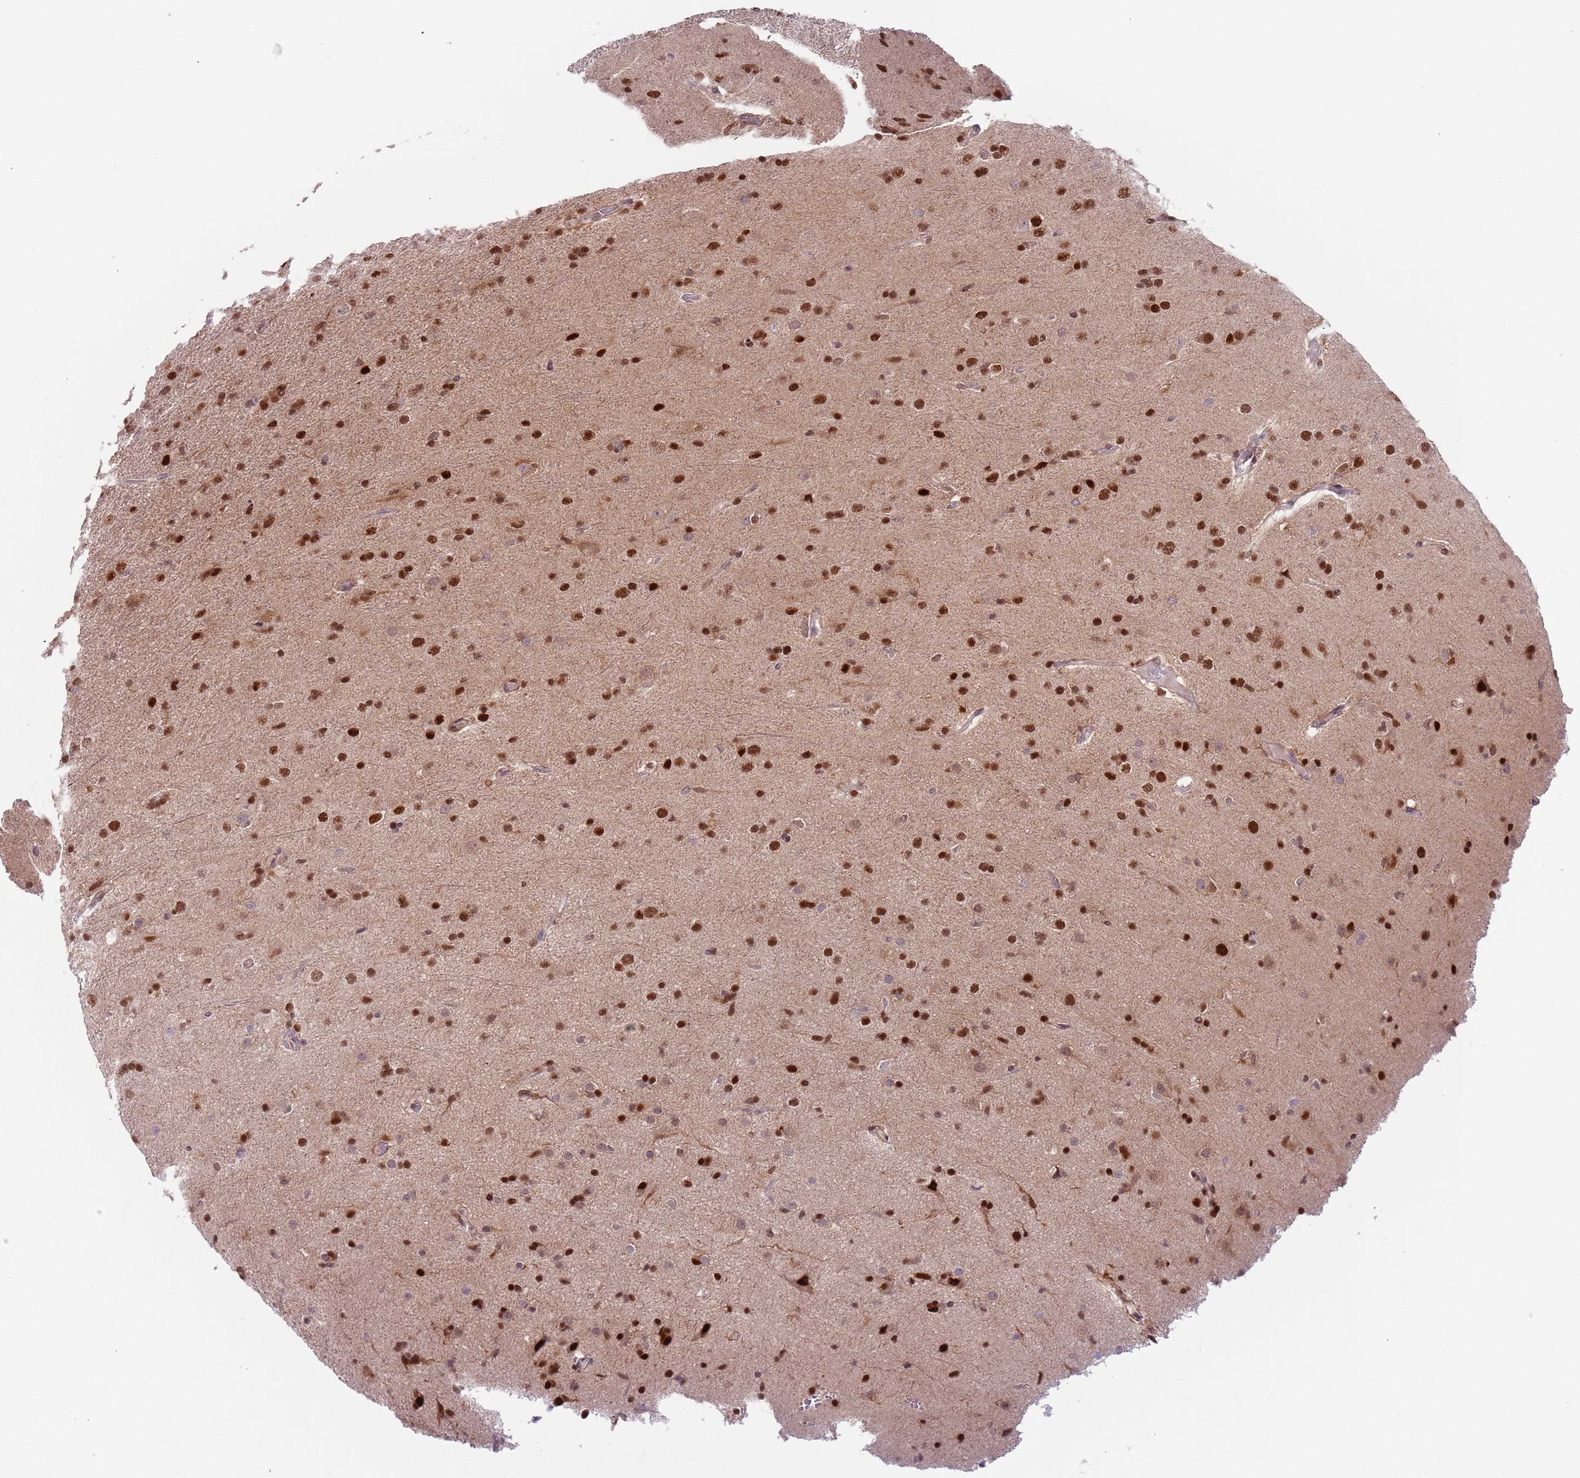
{"staining": {"intensity": "strong", "quantity": ">75%", "location": "nuclear"}, "tissue": "glioma", "cell_type": "Tumor cells", "image_type": "cancer", "snomed": [{"axis": "morphology", "description": "Glioma, malignant, Low grade"}, {"axis": "topography", "description": "Brain"}], "caption": "High-power microscopy captured an immunohistochemistry (IHC) micrograph of glioma, revealing strong nuclear positivity in about >75% of tumor cells. Immunohistochemistry stains the protein in brown and the nuclei are stained blue.", "gene": "RMND5B", "patient": {"sex": "male", "age": 65}}